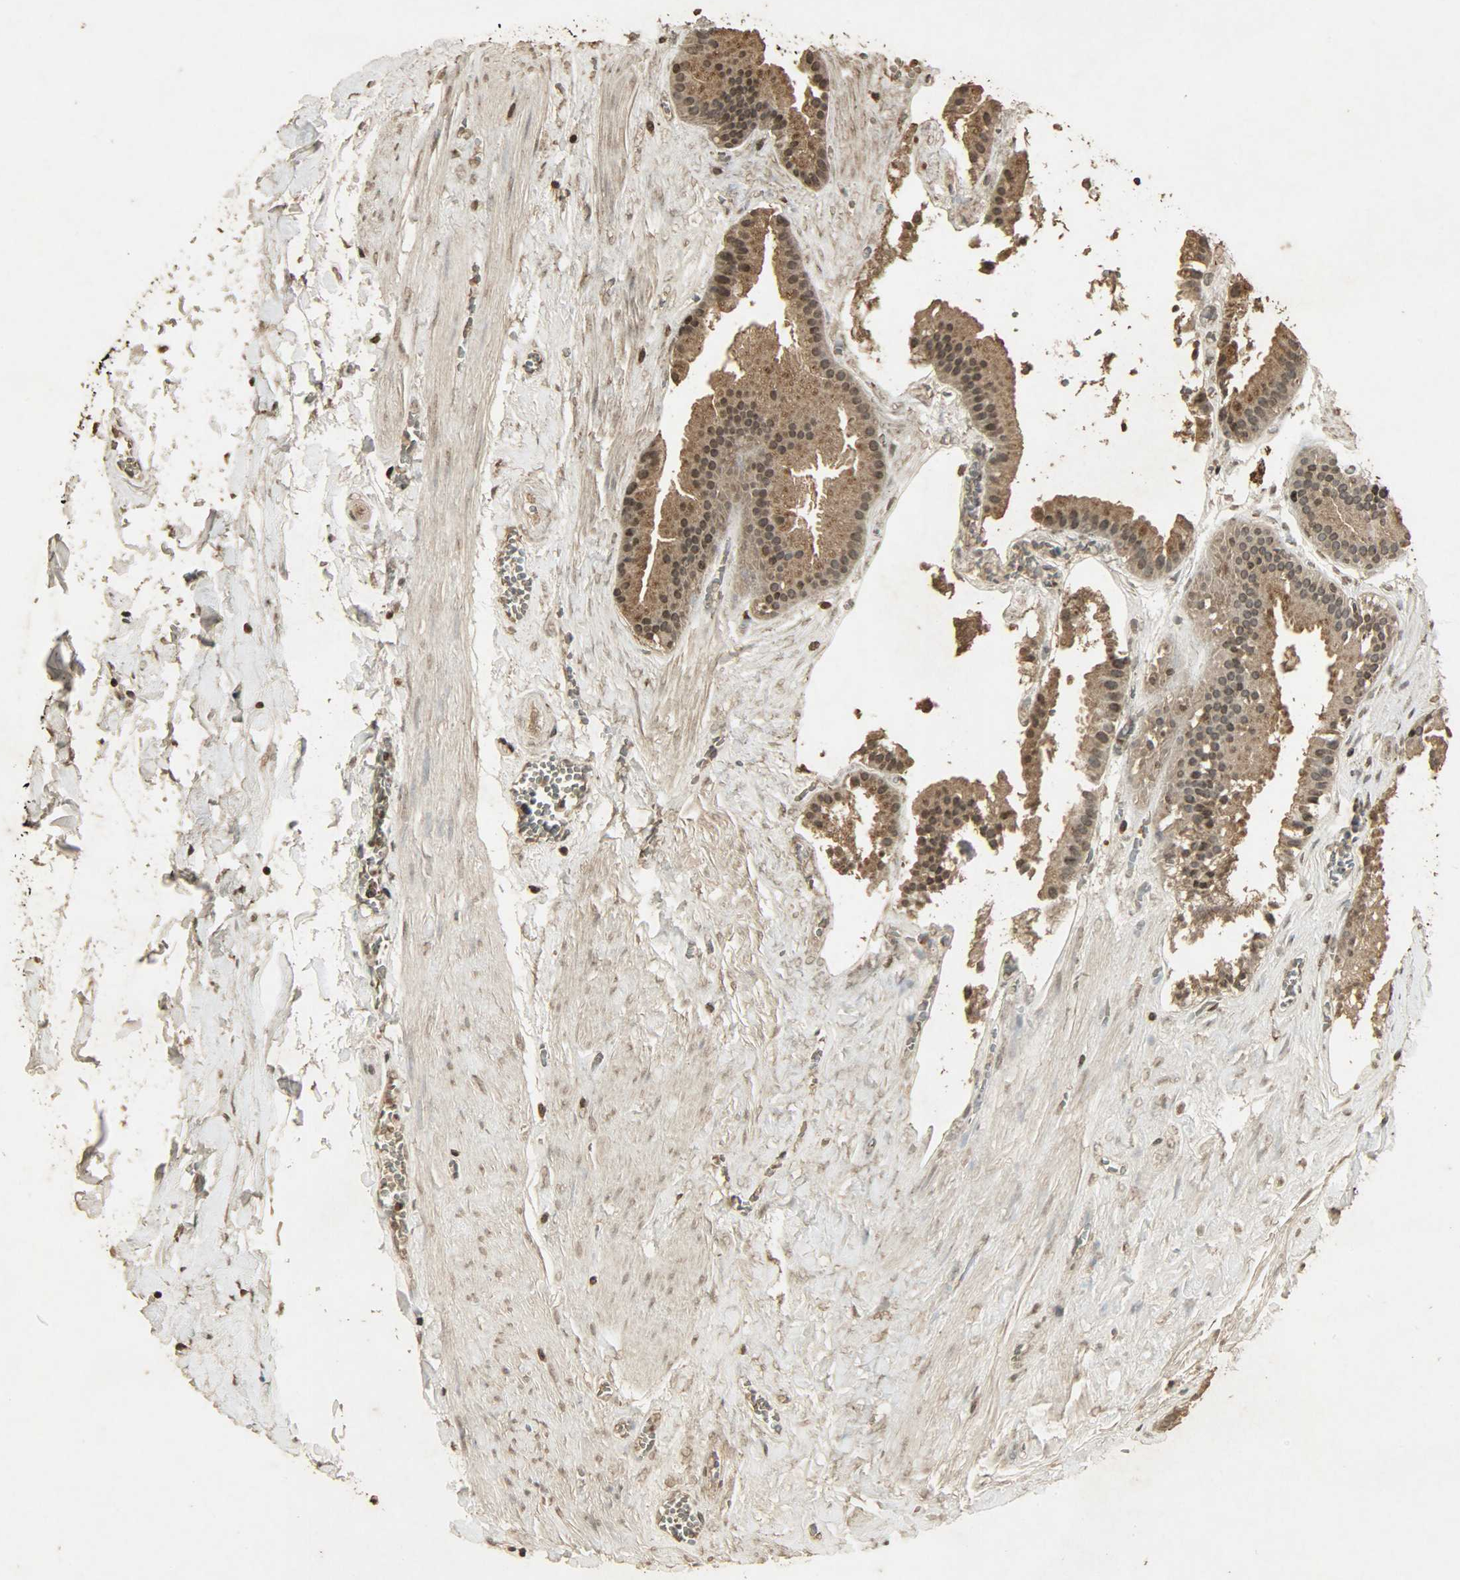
{"staining": {"intensity": "strong", "quantity": ">75%", "location": "cytoplasmic/membranous,nuclear"}, "tissue": "gallbladder", "cell_type": "Glandular cells", "image_type": "normal", "snomed": [{"axis": "morphology", "description": "Normal tissue, NOS"}, {"axis": "topography", "description": "Gallbladder"}], "caption": "A micrograph of gallbladder stained for a protein demonstrates strong cytoplasmic/membranous,nuclear brown staining in glandular cells. The staining is performed using DAB (3,3'-diaminobenzidine) brown chromogen to label protein expression. The nuclei are counter-stained blue using hematoxylin.", "gene": "PPP3R1", "patient": {"sex": "female", "age": 63}}